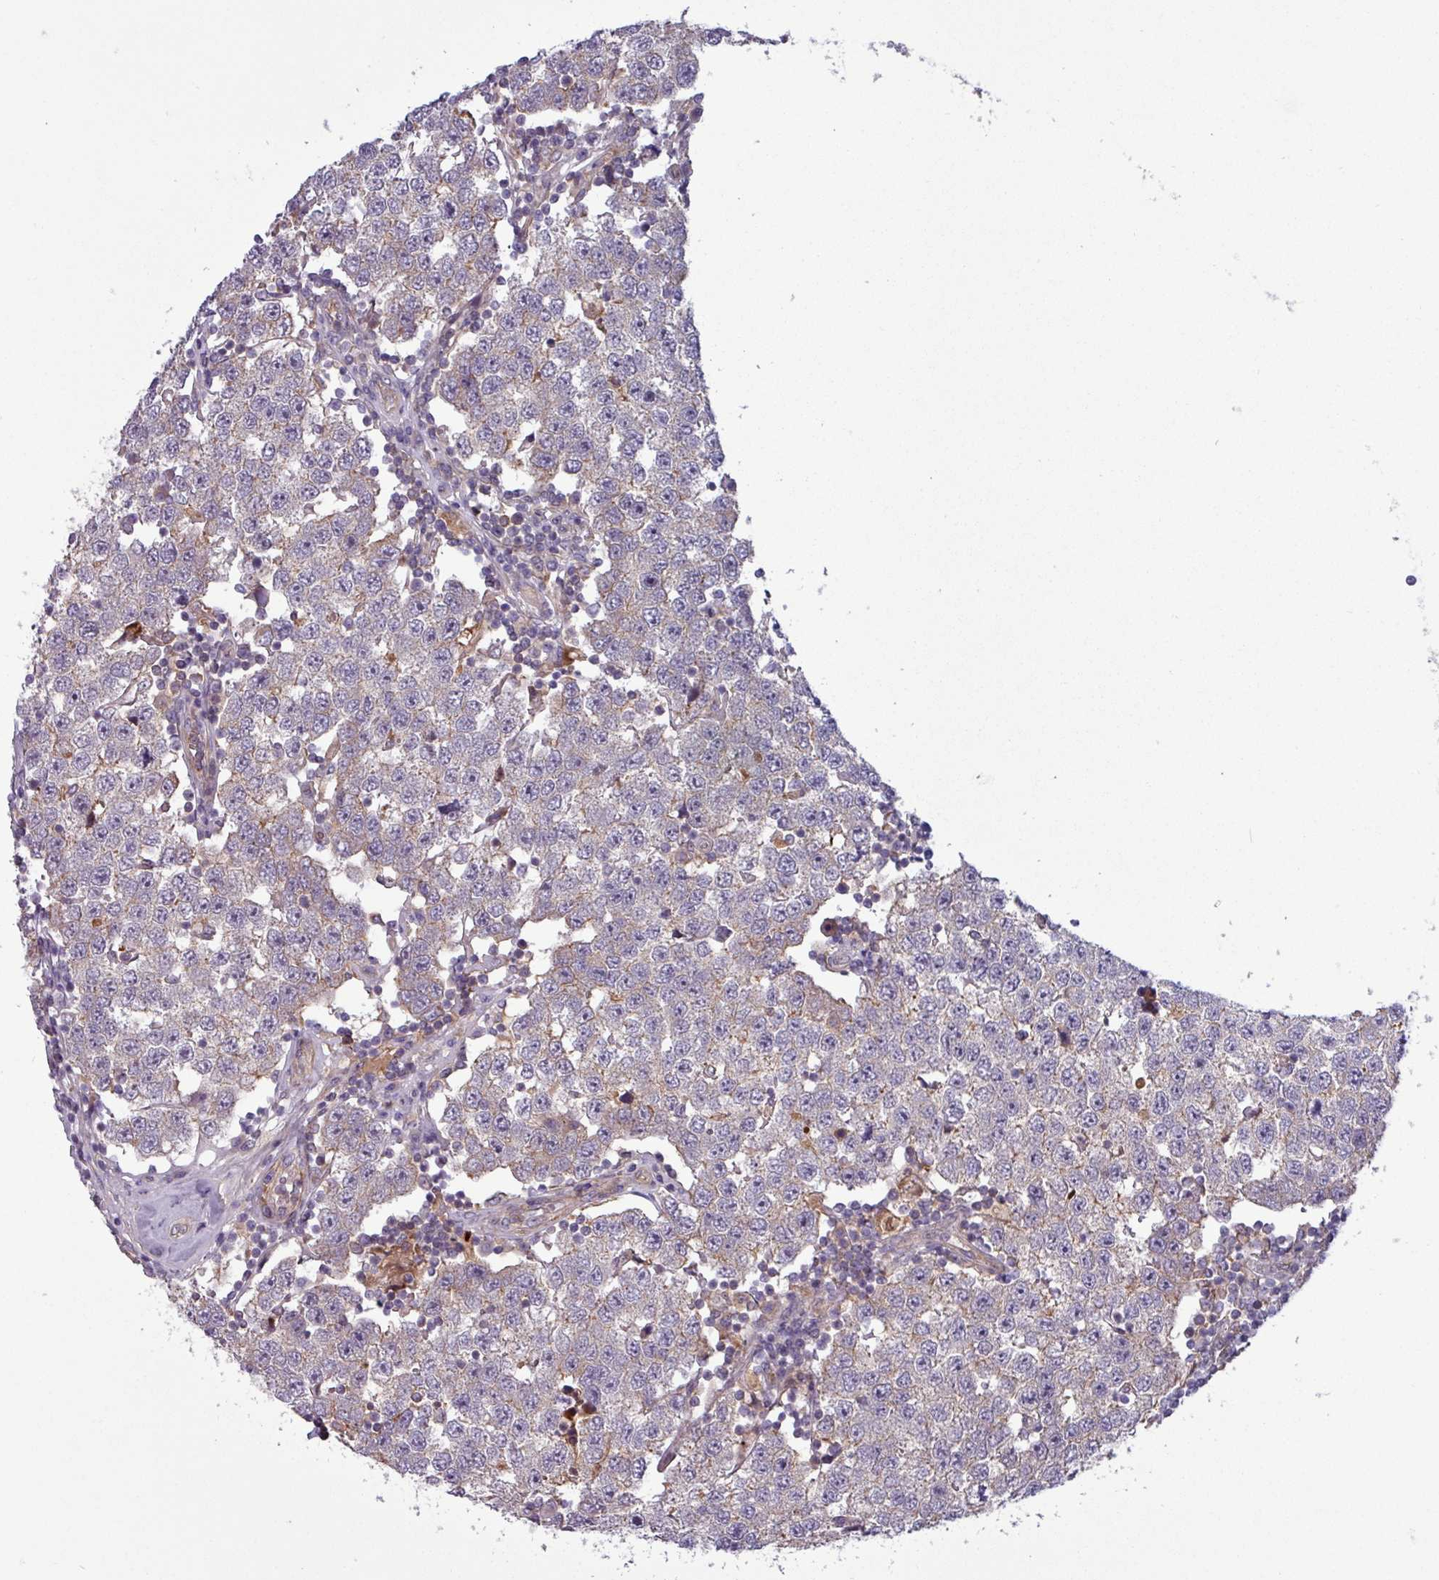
{"staining": {"intensity": "negative", "quantity": "none", "location": "none"}, "tissue": "testis cancer", "cell_type": "Tumor cells", "image_type": "cancer", "snomed": [{"axis": "morphology", "description": "Seminoma, NOS"}, {"axis": "topography", "description": "Testis"}], "caption": "Human seminoma (testis) stained for a protein using immunohistochemistry (IHC) reveals no expression in tumor cells.", "gene": "PCED1A", "patient": {"sex": "male", "age": 34}}